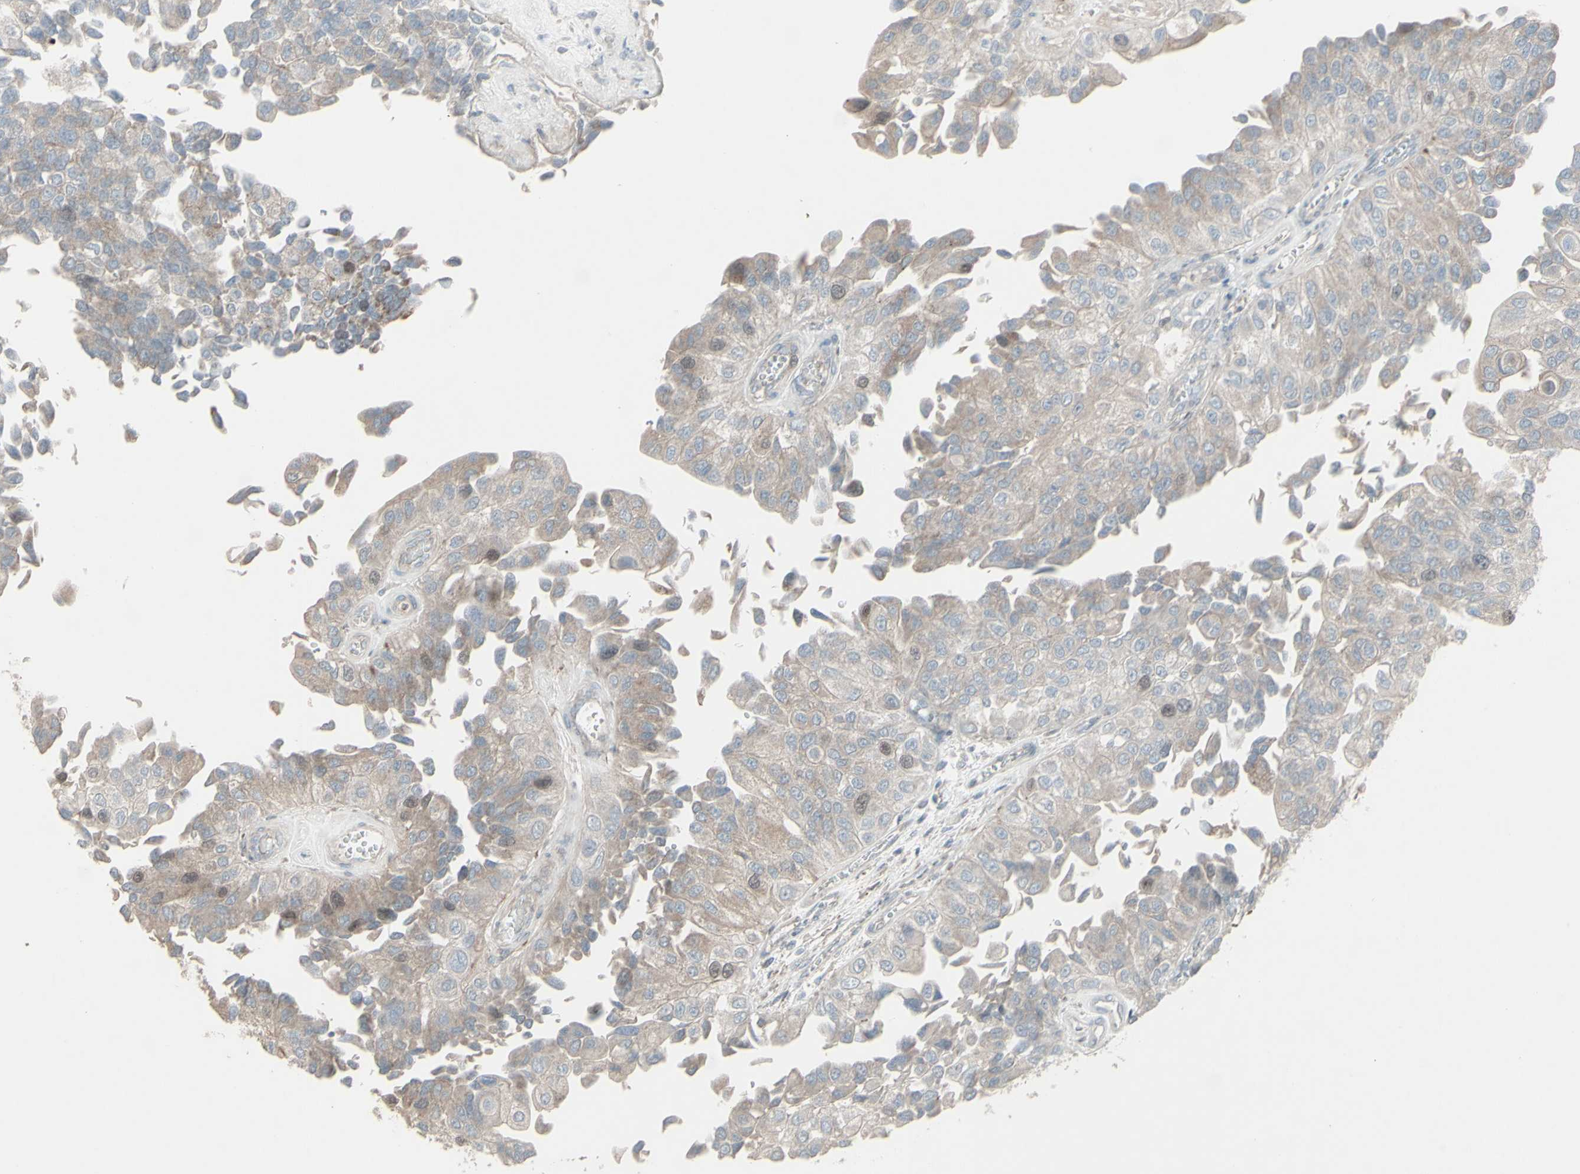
{"staining": {"intensity": "weak", "quantity": "<25%", "location": "cytoplasmic/membranous,nuclear"}, "tissue": "urothelial cancer", "cell_type": "Tumor cells", "image_type": "cancer", "snomed": [{"axis": "morphology", "description": "Urothelial carcinoma, High grade"}, {"axis": "topography", "description": "Kidney"}, {"axis": "topography", "description": "Urinary bladder"}], "caption": "IHC histopathology image of neoplastic tissue: urothelial cancer stained with DAB exhibits no significant protein positivity in tumor cells. Brightfield microscopy of immunohistochemistry stained with DAB (brown) and hematoxylin (blue), captured at high magnification.", "gene": "GMNN", "patient": {"sex": "male", "age": 77}}